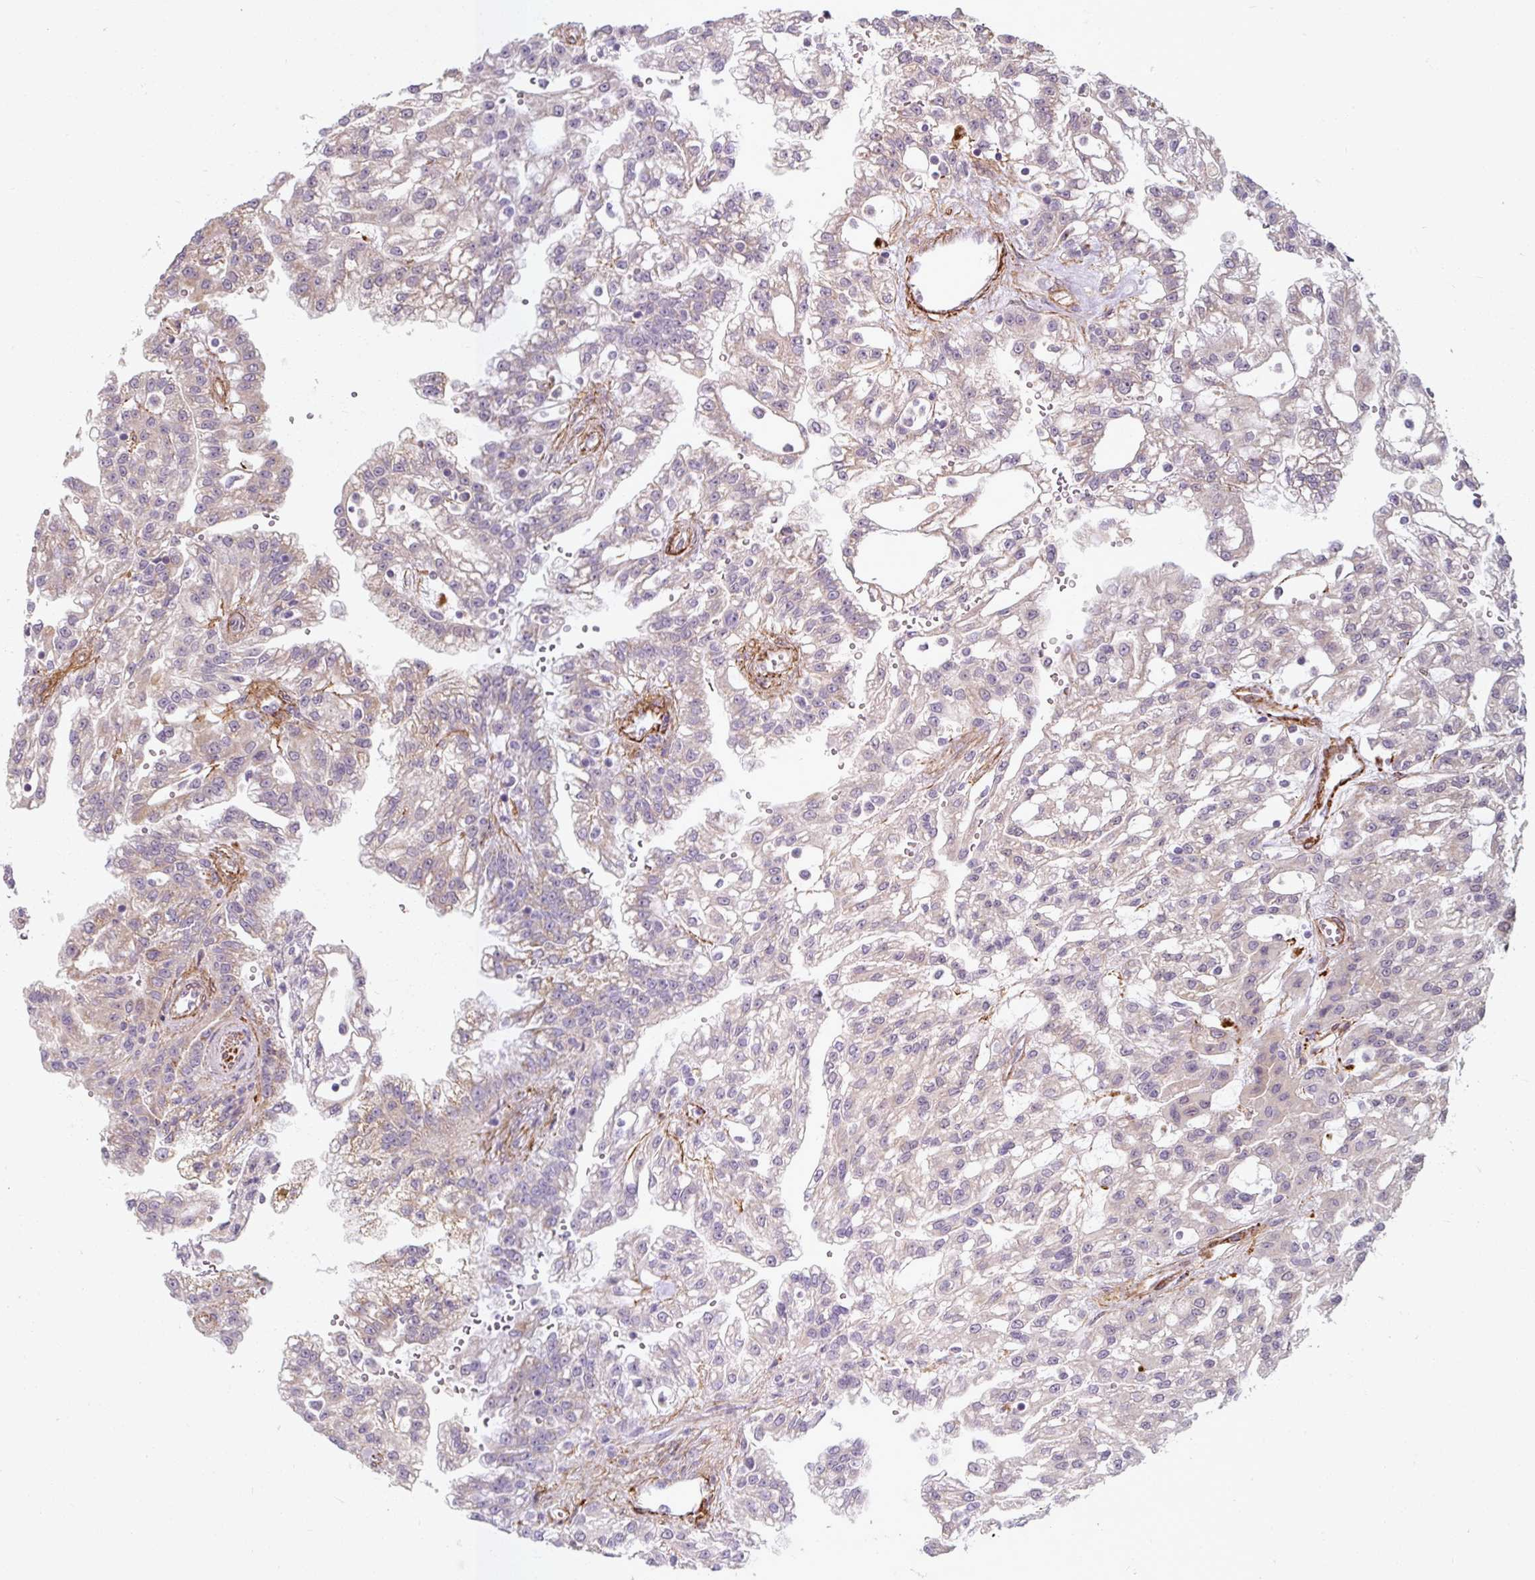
{"staining": {"intensity": "negative", "quantity": "none", "location": "none"}, "tissue": "renal cancer", "cell_type": "Tumor cells", "image_type": "cancer", "snomed": [{"axis": "morphology", "description": "Adenocarcinoma, NOS"}, {"axis": "topography", "description": "Kidney"}], "caption": "Tumor cells are negative for protein expression in human renal cancer (adenocarcinoma).", "gene": "MRPS5", "patient": {"sex": "male", "age": 63}}